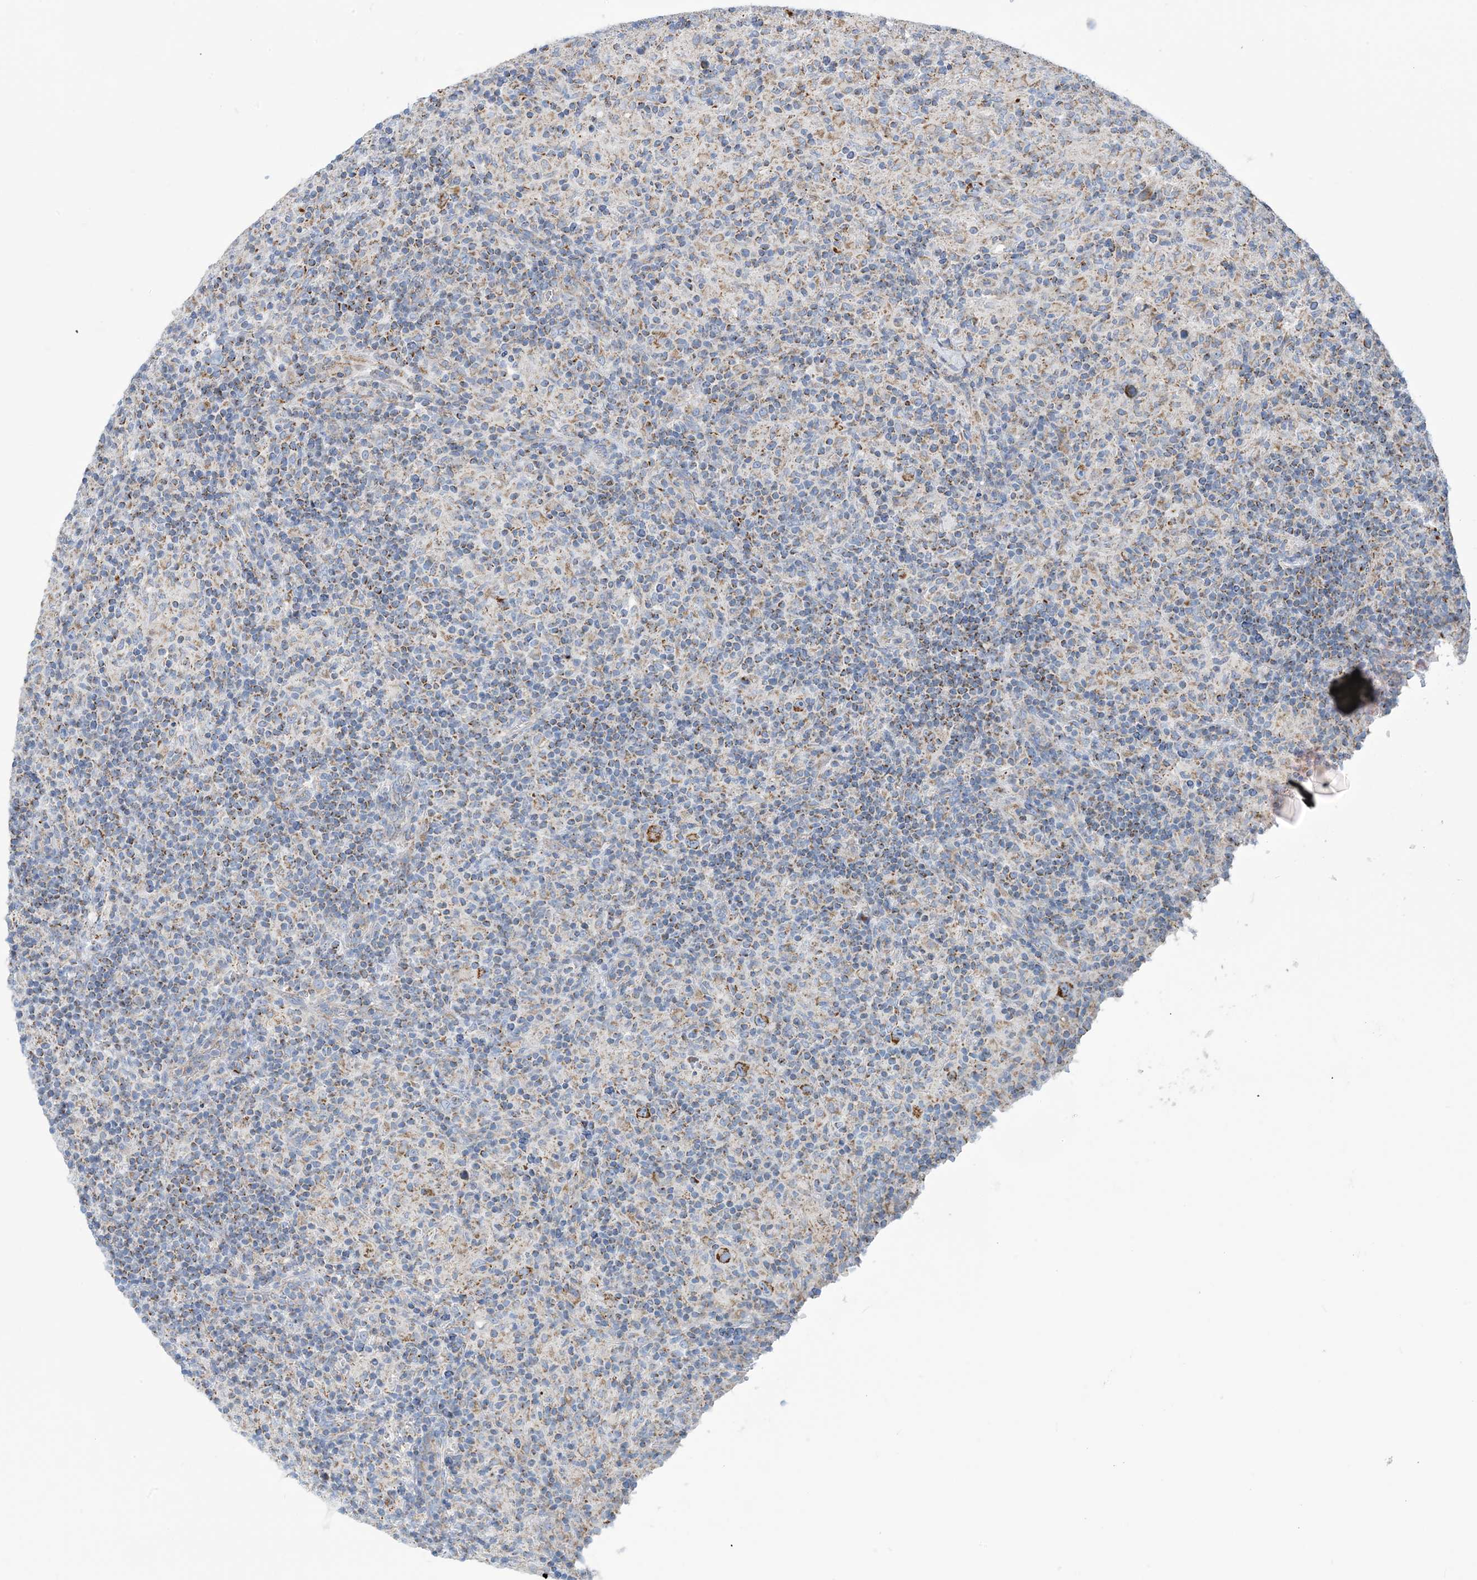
{"staining": {"intensity": "moderate", "quantity": ">75%", "location": "cytoplasmic/membranous"}, "tissue": "lymphoma", "cell_type": "Tumor cells", "image_type": "cancer", "snomed": [{"axis": "morphology", "description": "Hodgkin's disease, NOS"}, {"axis": "topography", "description": "Lymph node"}], "caption": "This image displays lymphoma stained with immunohistochemistry to label a protein in brown. The cytoplasmic/membranous of tumor cells show moderate positivity for the protein. Nuclei are counter-stained blue.", "gene": "PHOSPHO2", "patient": {"sex": "male", "age": 70}}